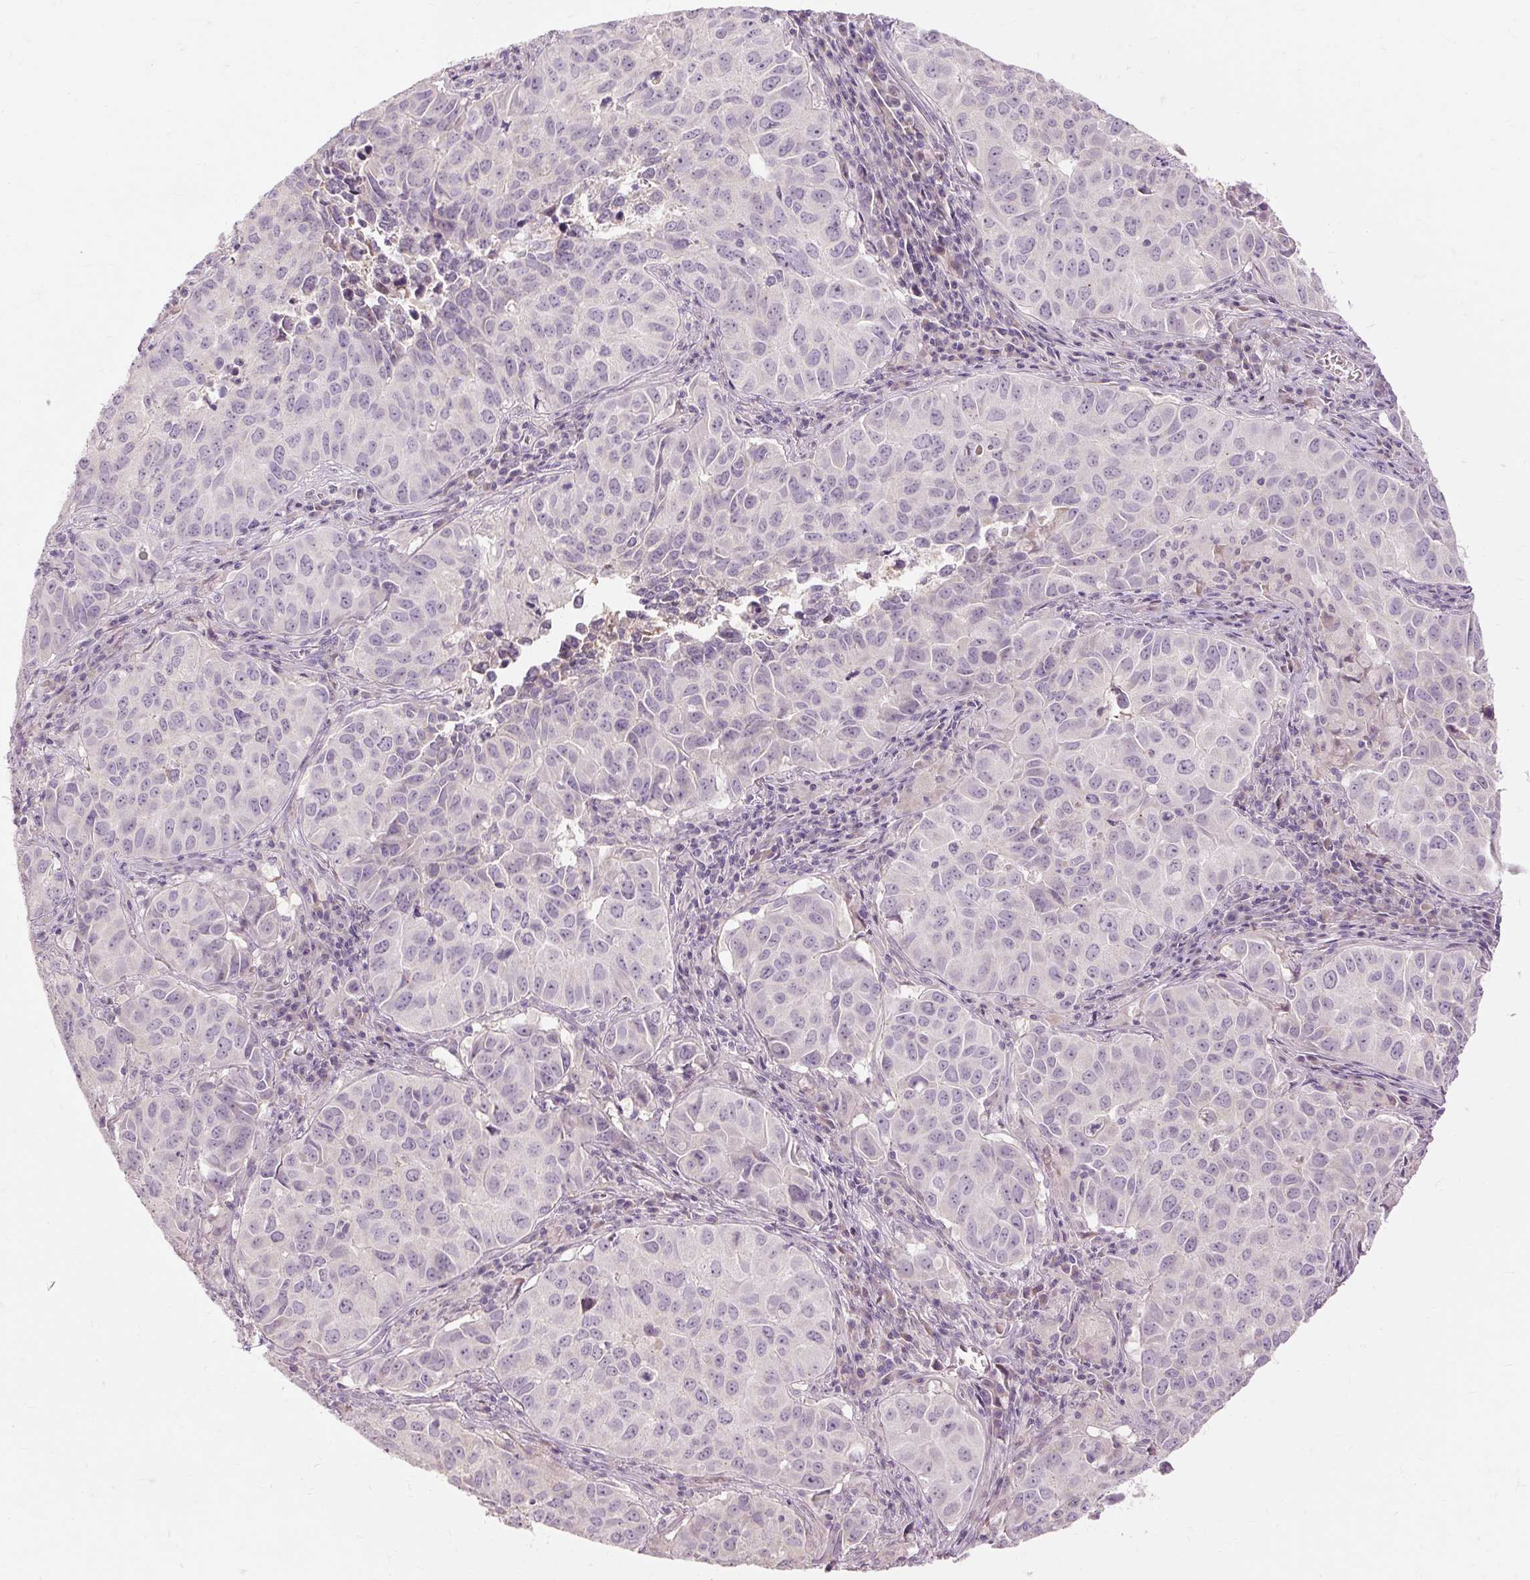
{"staining": {"intensity": "negative", "quantity": "none", "location": "none"}, "tissue": "lung cancer", "cell_type": "Tumor cells", "image_type": "cancer", "snomed": [{"axis": "morphology", "description": "Adenocarcinoma, NOS"}, {"axis": "topography", "description": "Lung"}], "caption": "The photomicrograph exhibits no staining of tumor cells in lung cancer (adenocarcinoma).", "gene": "CAPN3", "patient": {"sex": "female", "age": 50}}